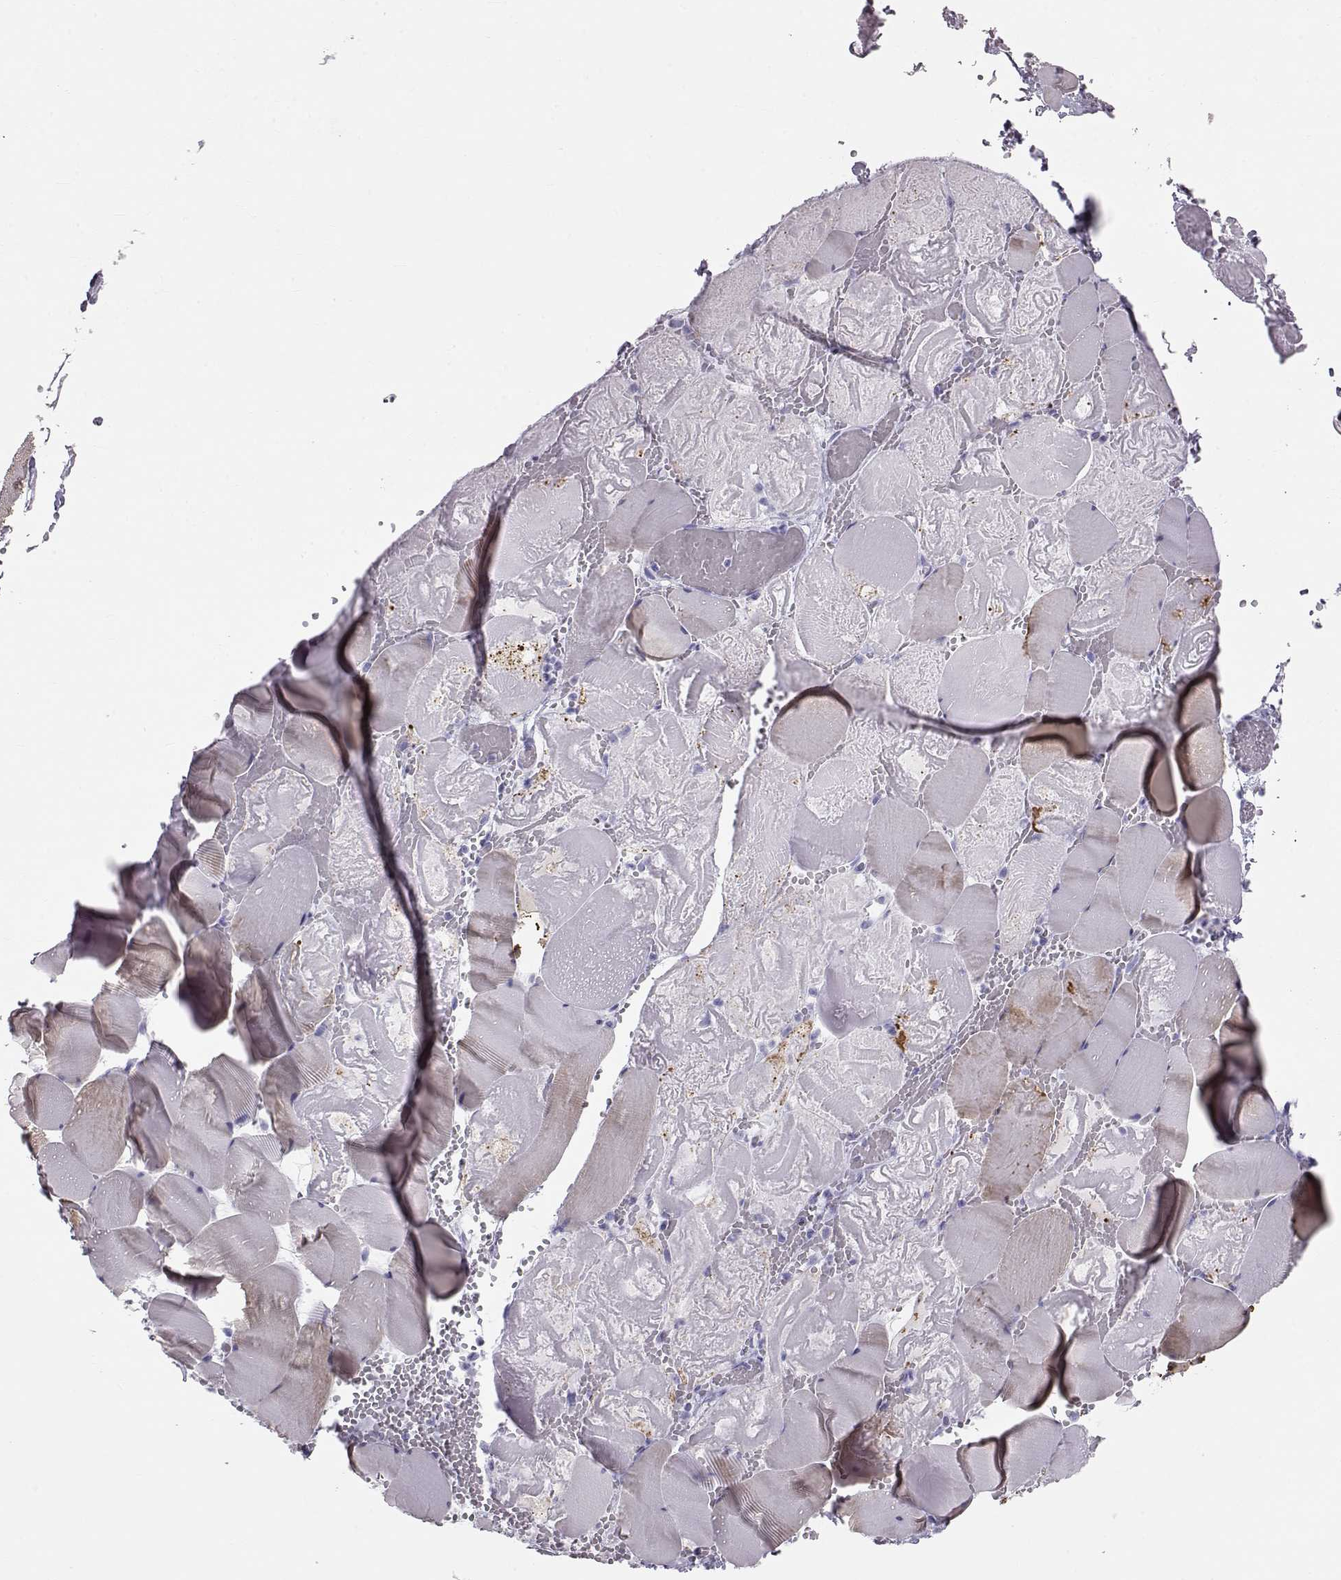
{"staining": {"intensity": "negative", "quantity": "none", "location": "none"}, "tissue": "skeletal muscle", "cell_type": "Myocytes", "image_type": "normal", "snomed": [{"axis": "morphology", "description": "Normal tissue, NOS"}, {"axis": "morphology", "description": "Malignant melanoma, Metastatic site"}, {"axis": "topography", "description": "Skeletal muscle"}], "caption": "Protein analysis of benign skeletal muscle demonstrates no significant expression in myocytes. Brightfield microscopy of immunohistochemistry stained with DAB (3,3'-diaminobenzidine) (brown) and hematoxylin (blue), captured at high magnification.", "gene": "RD3", "patient": {"sex": "male", "age": 50}}